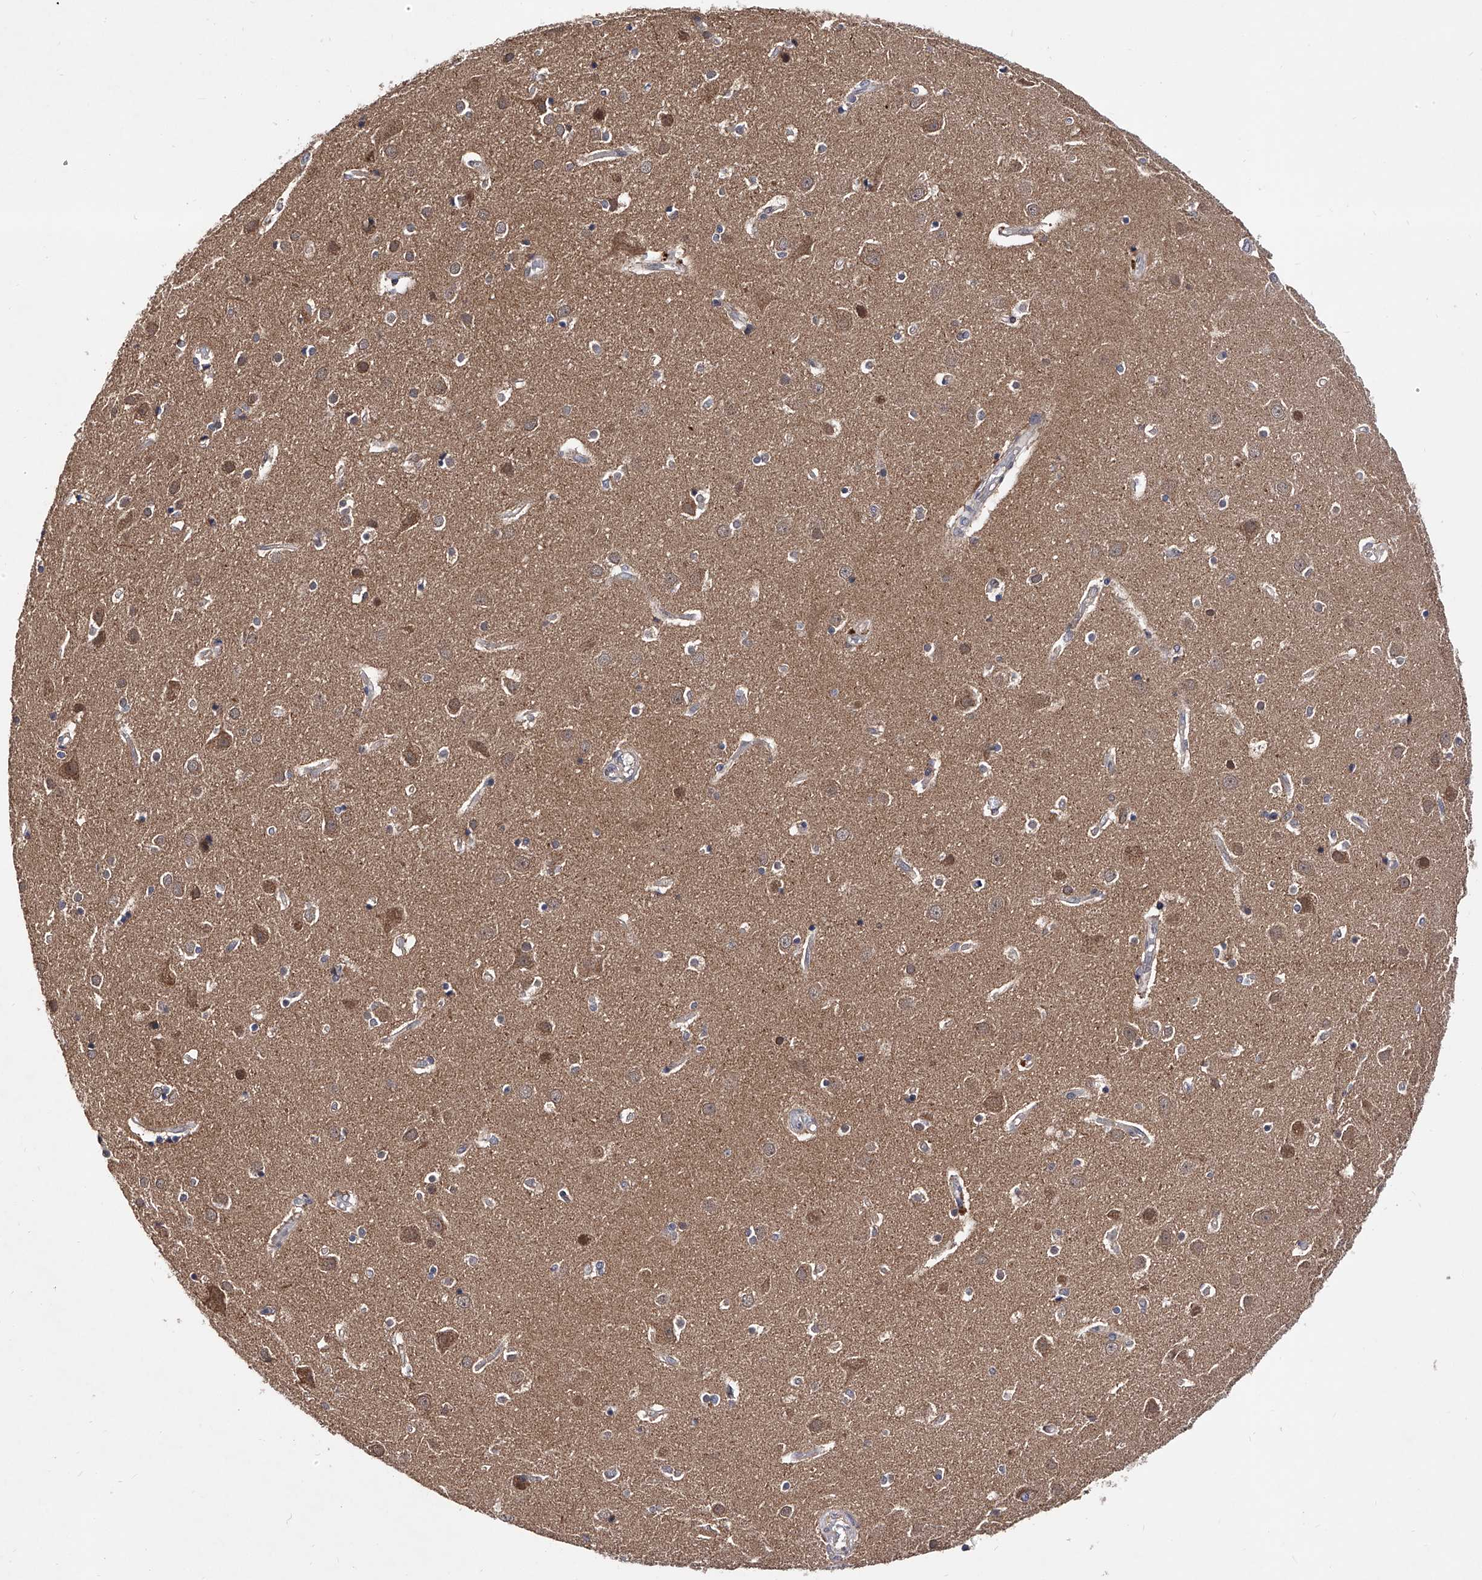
{"staining": {"intensity": "negative", "quantity": "none", "location": "none"}, "tissue": "cerebral cortex", "cell_type": "Endothelial cells", "image_type": "normal", "snomed": [{"axis": "morphology", "description": "Normal tissue, NOS"}, {"axis": "topography", "description": "Cerebral cortex"}], "caption": "Immunohistochemical staining of benign cerebral cortex demonstrates no significant positivity in endothelial cells.", "gene": "USP45", "patient": {"sex": "male", "age": 54}}